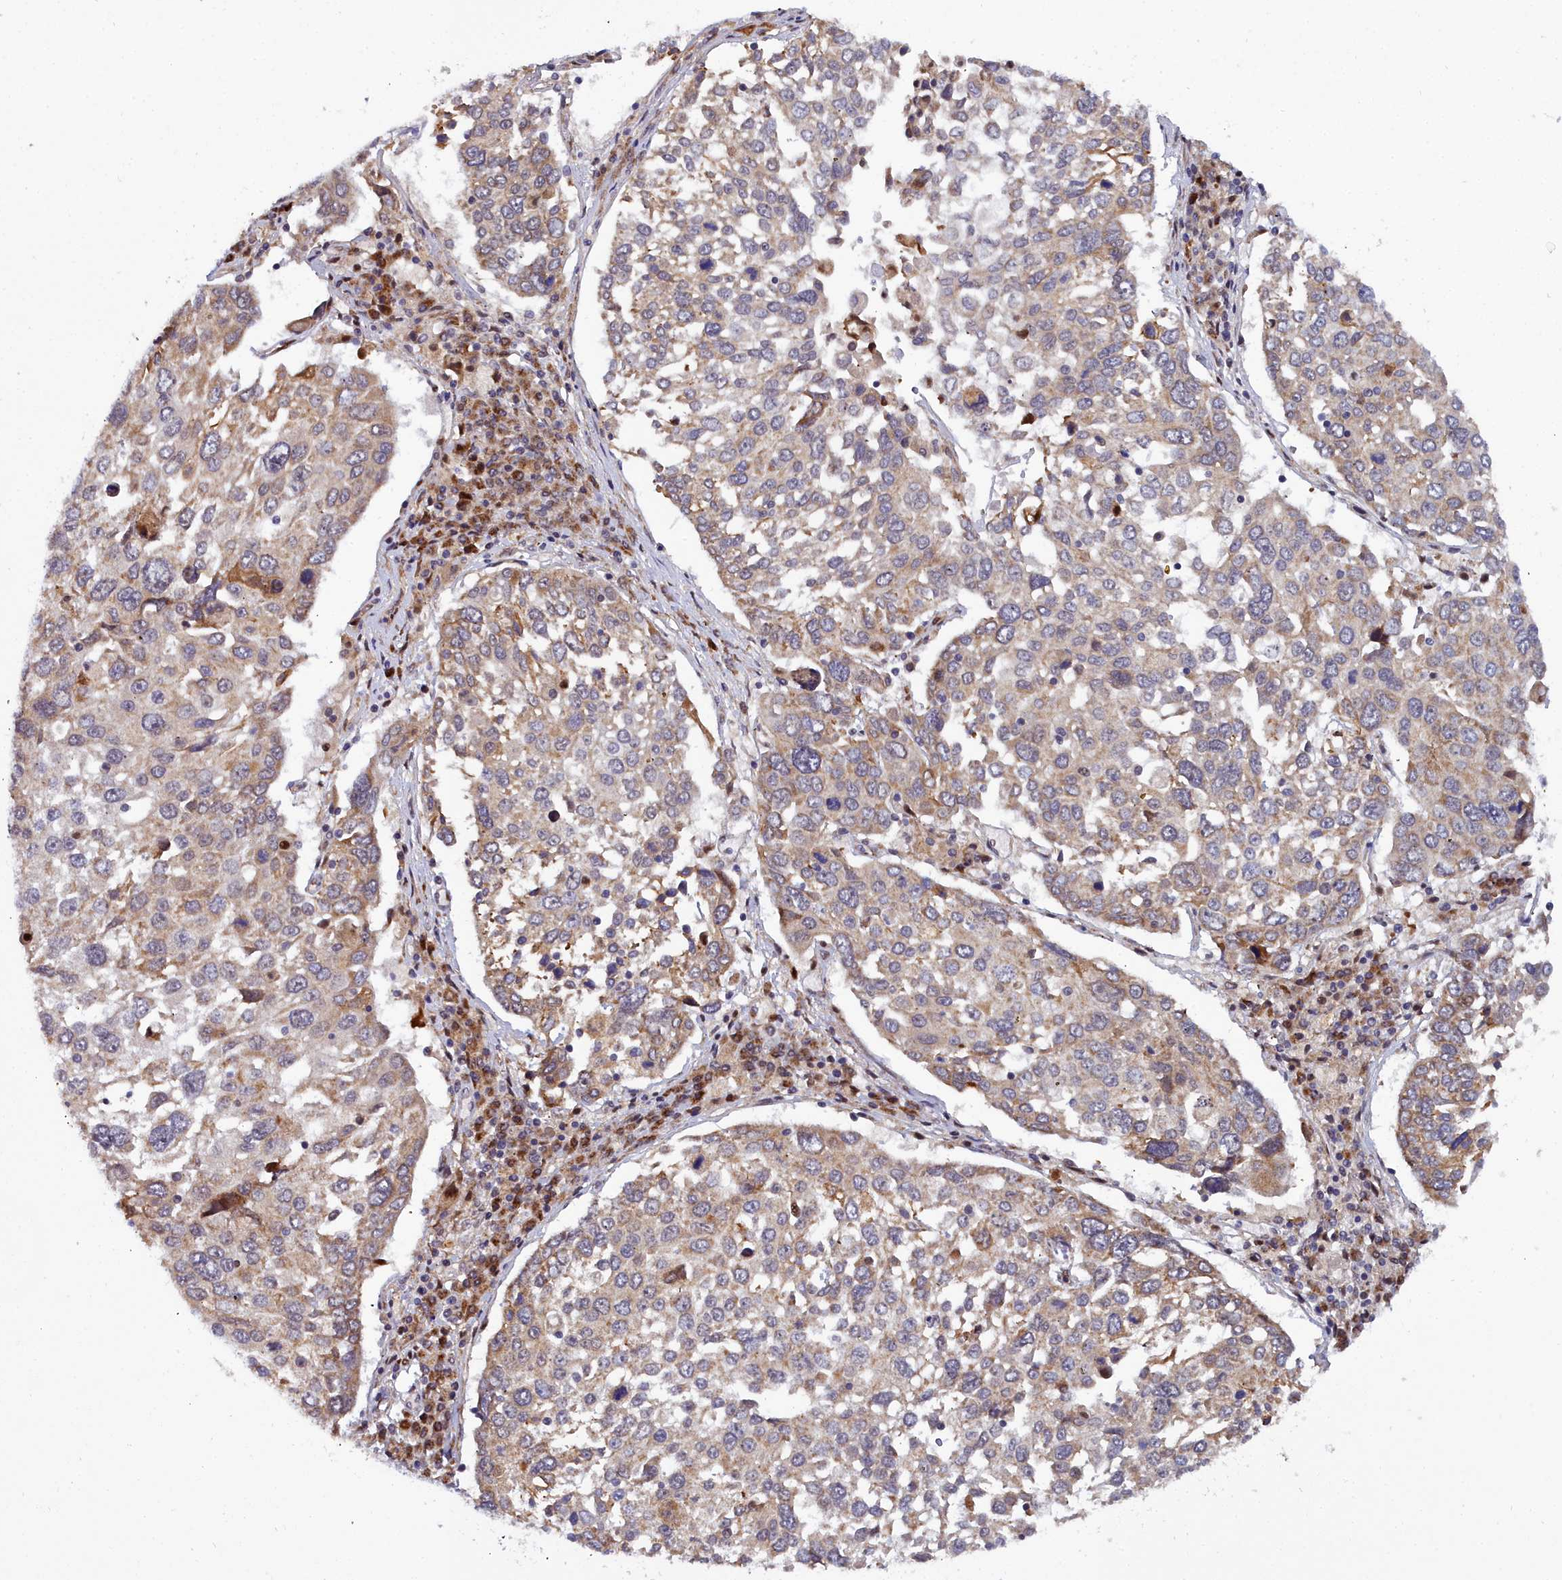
{"staining": {"intensity": "weak", "quantity": "25%-75%", "location": "cytoplasmic/membranous"}, "tissue": "lung cancer", "cell_type": "Tumor cells", "image_type": "cancer", "snomed": [{"axis": "morphology", "description": "Squamous cell carcinoma, NOS"}, {"axis": "topography", "description": "Lung"}], "caption": "The immunohistochemical stain shows weak cytoplasmic/membranous expression in tumor cells of lung cancer (squamous cell carcinoma) tissue. The staining was performed using DAB, with brown indicating positive protein expression. Nuclei are stained blue with hematoxylin.", "gene": "MRPS11", "patient": {"sex": "male", "age": 65}}